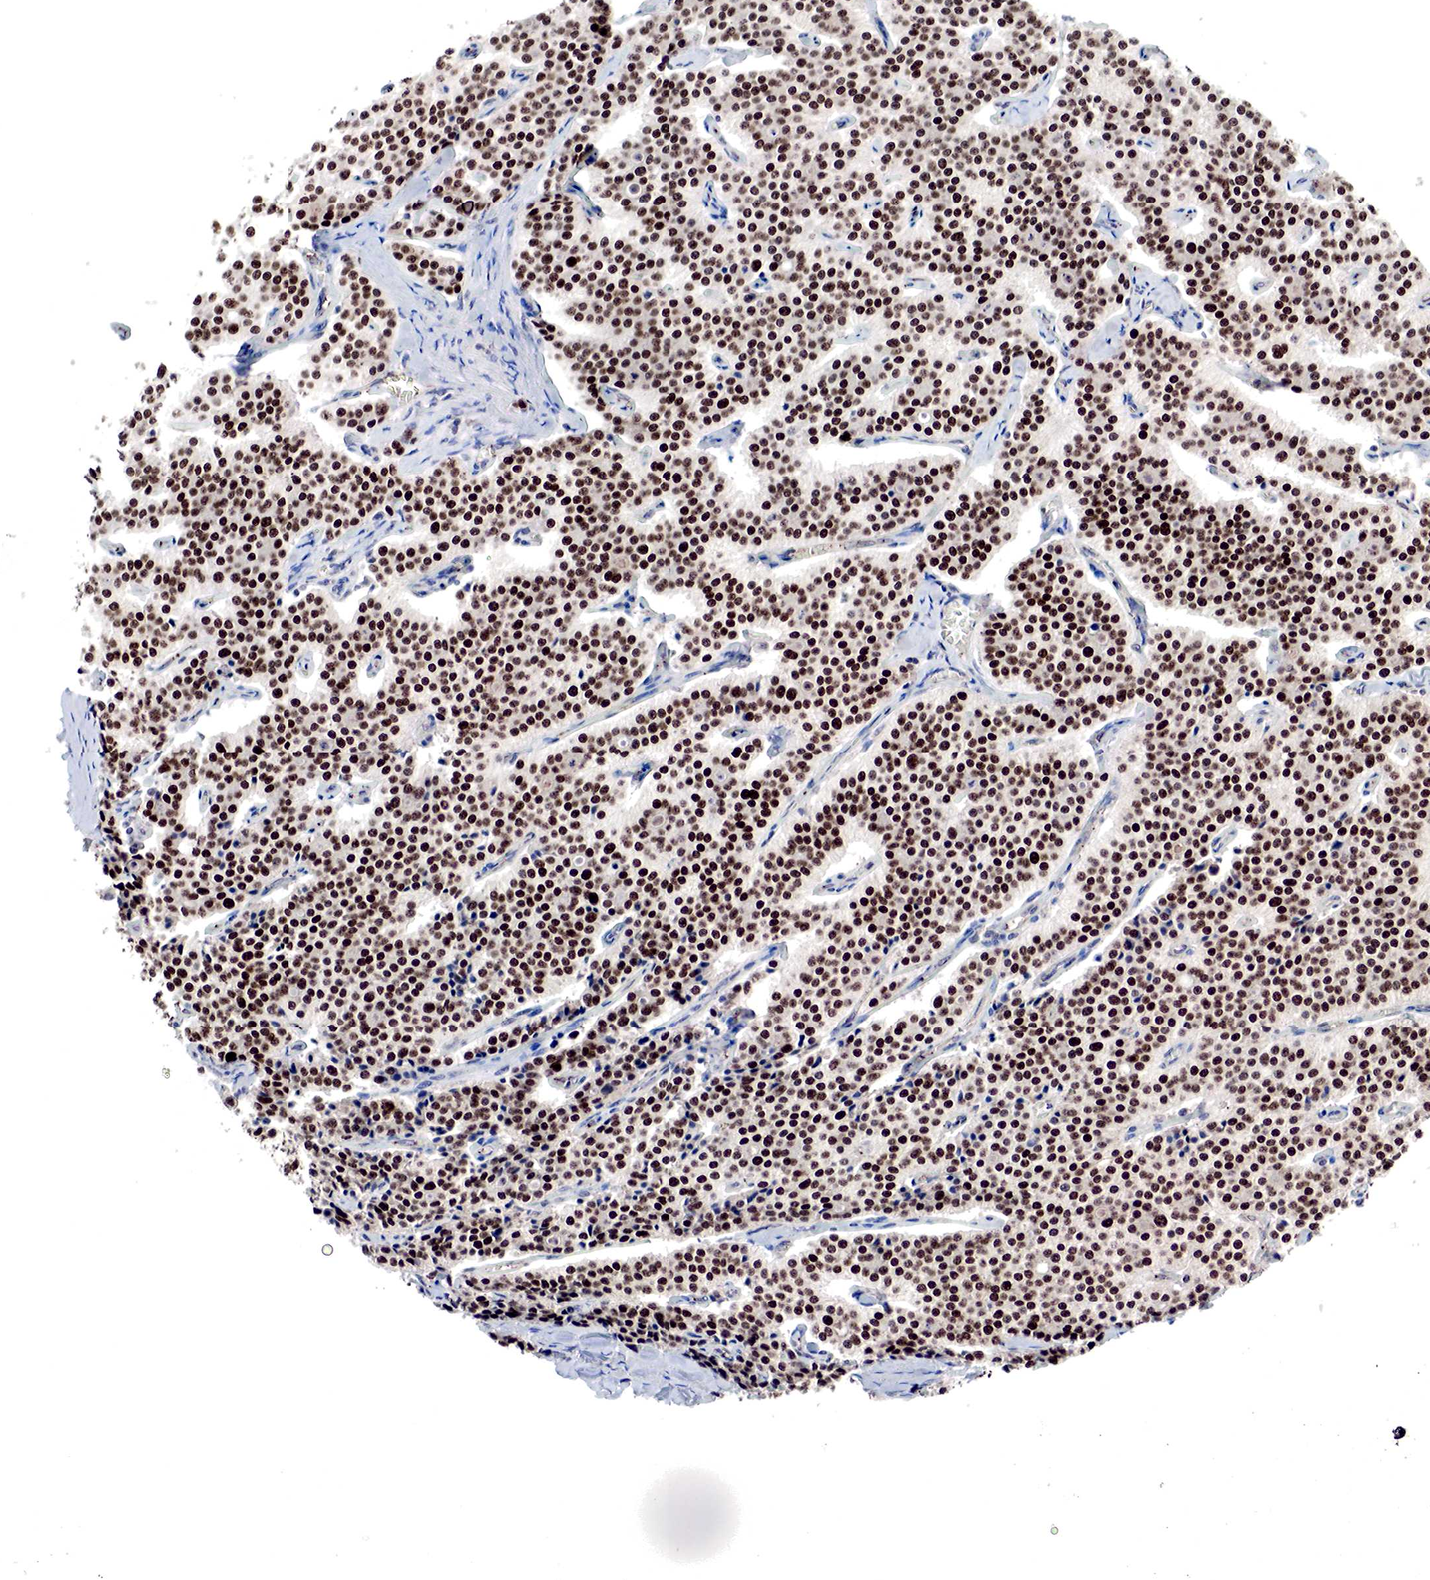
{"staining": {"intensity": "strong", "quantity": ">75%", "location": "nuclear"}, "tissue": "carcinoid", "cell_type": "Tumor cells", "image_type": "cancer", "snomed": [{"axis": "morphology", "description": "Carcinoid, malignant, NOS"}, {"axis": "topography", "description": "Small intestine"}], "caption": "A high-resolution image shows immunohistochemistry staining of malignant carcinoid, which reveals strong nuclear positivity in about >75% of tumor cells. (Brightfield microscopy of DAB IHC at high magnification).", "gene": "DACH2", "patient": {"sex": "male", "age": 63}}